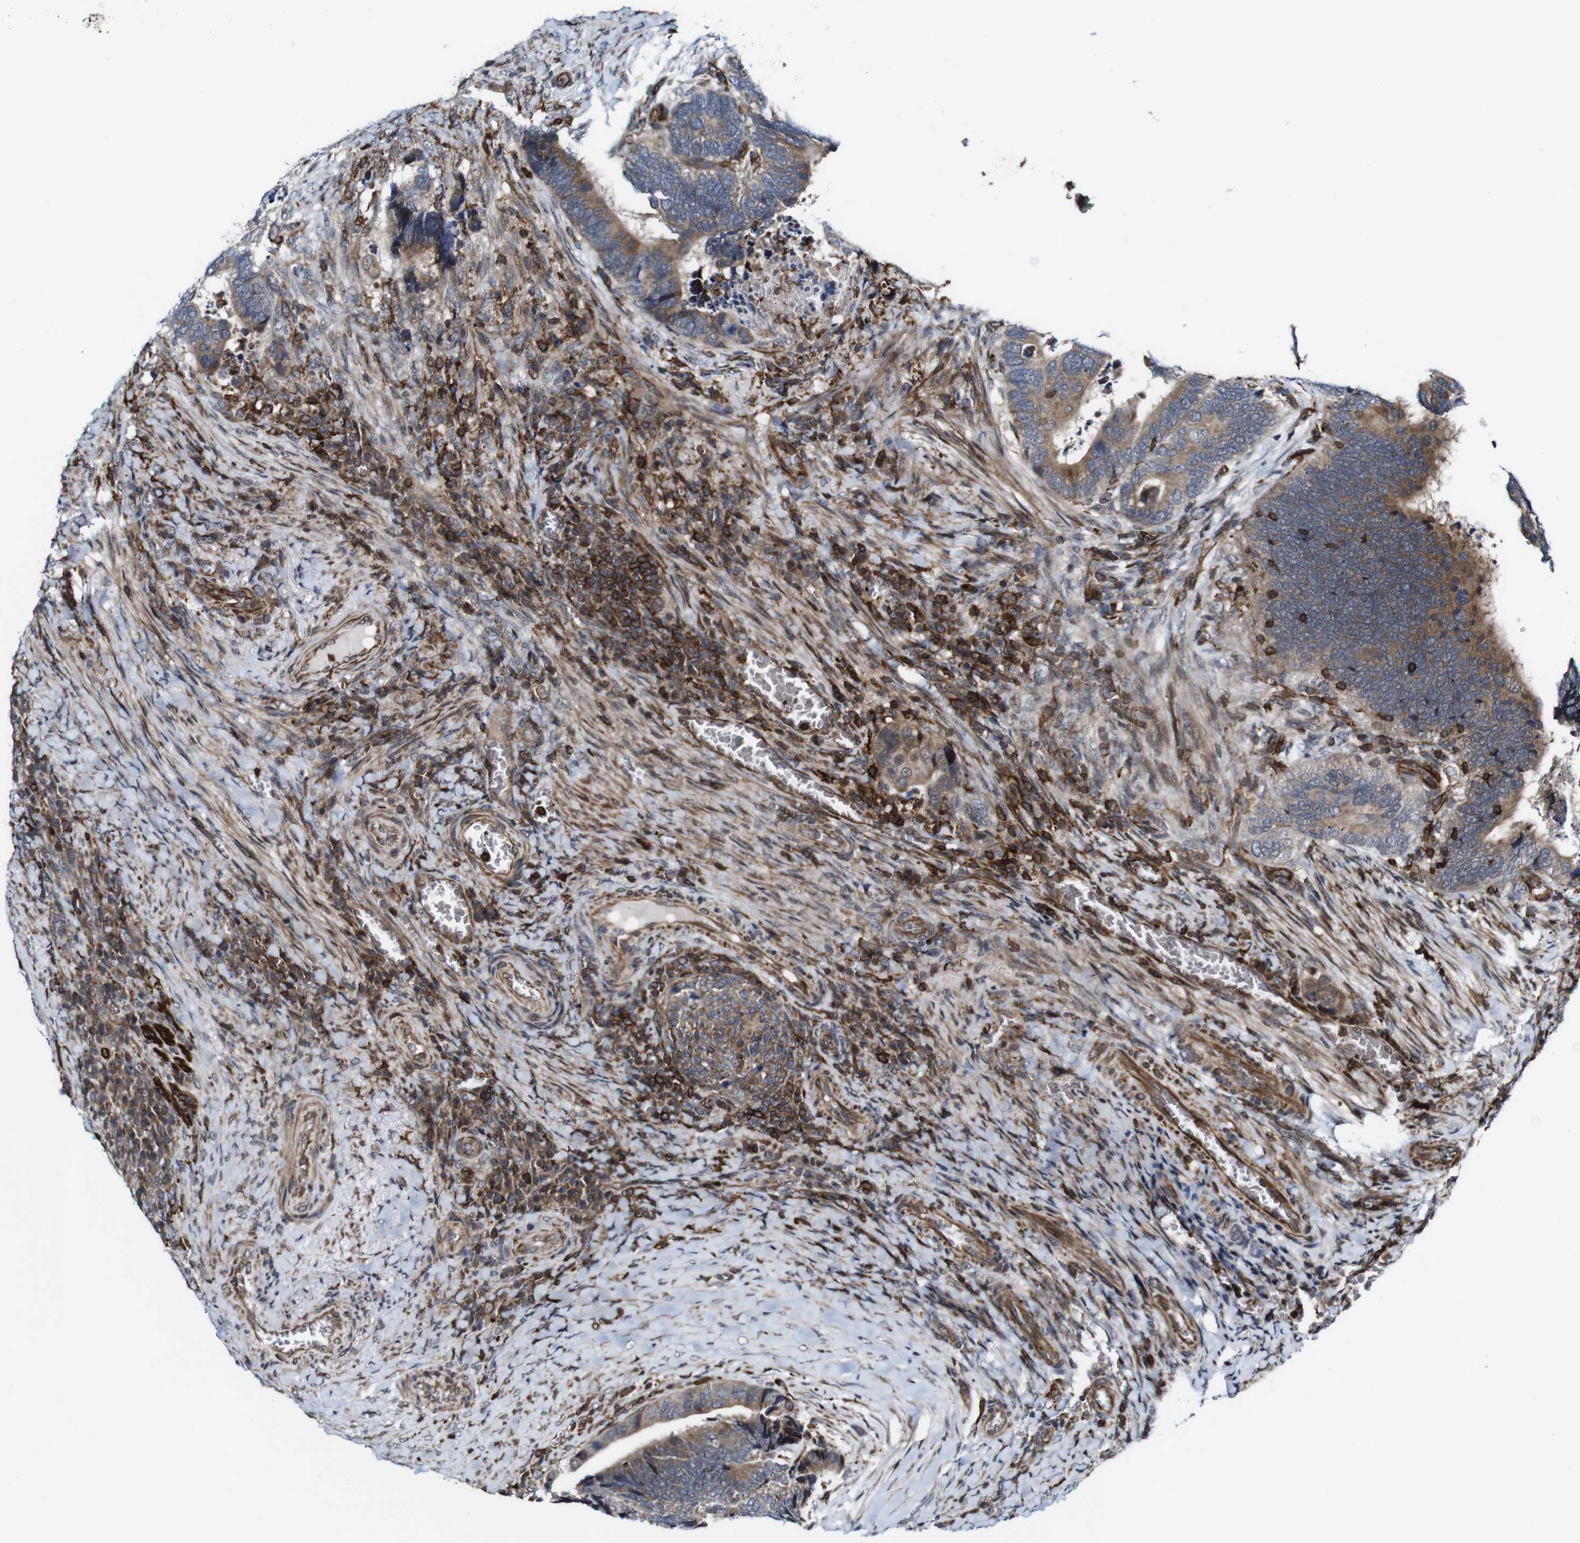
{"staining": {"intensity": "moderate", "quantity": ">75%", "location": "cytoplasmic/membranous"}, "tissue": "colorectal cancer", "cell_type": "Tumor cells", "image_type": "cancer", "snomed": [{"axis": "morphology", "description": "Adenocarcinoma, NOS"}, {"axis": "topography", "description": "Colon"}], "caption": "Human adenocarcinoma (colorectal) stained with a protein marker reveals moderate staining in tumor cells.", "gene": "JAK2", "patient": {"sex": "male", "age": 72}}